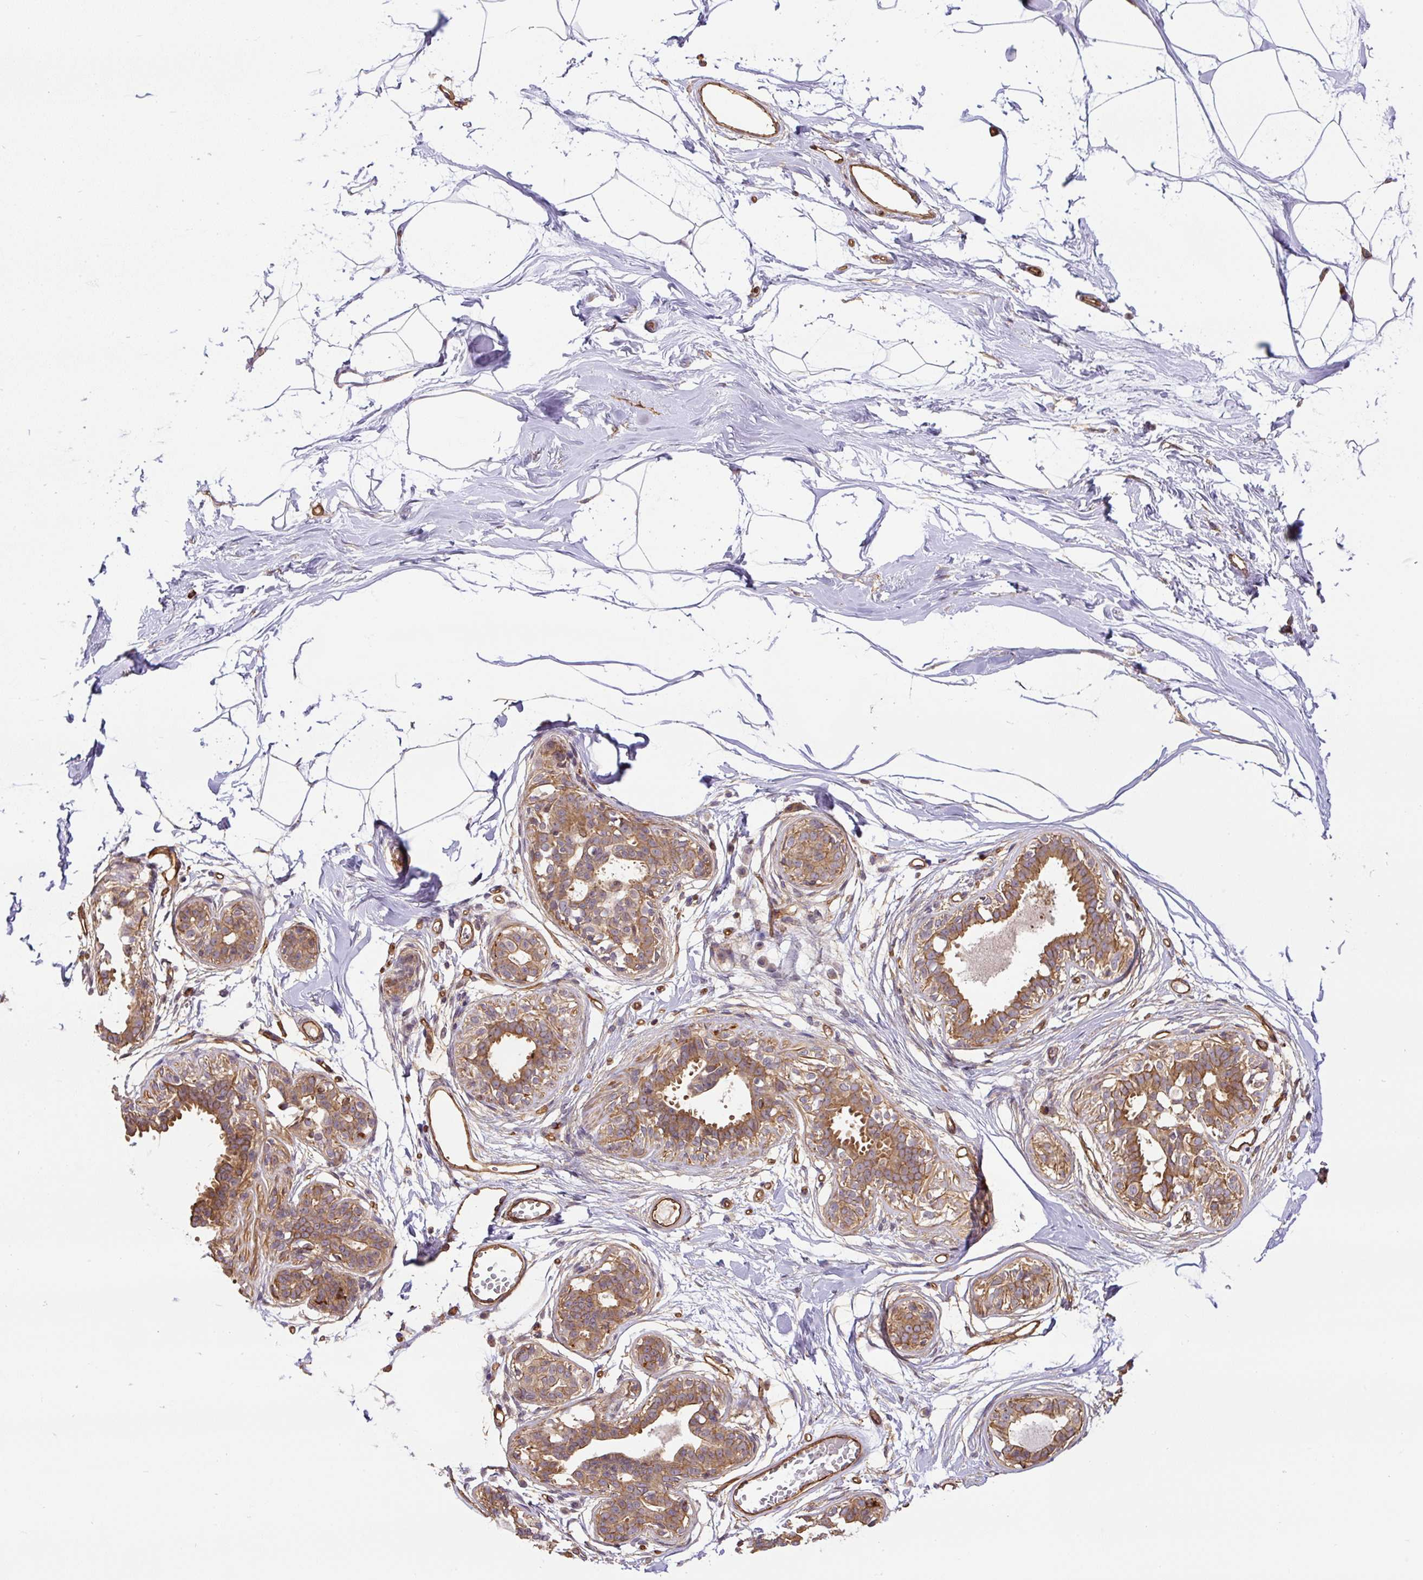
{"staining": {"intensity": "negative", "quantity": "none", "location": "none"}, "tissue": "breast", "cell_type": "Adipocytes", "image_type": "normal", "snomed": [{"axis": "morphology", "description": "Normal tissue, NOS"}, {"axis": "topography", "description": "Breast"}], "caption": "This is a photomicrograph of immunohistochemistry (IHC) staining of unremarkable breast, which shows no expression in adipocytes.", "gene": "B3GALT5", "patient": {"sex": "female", "age": 45}}